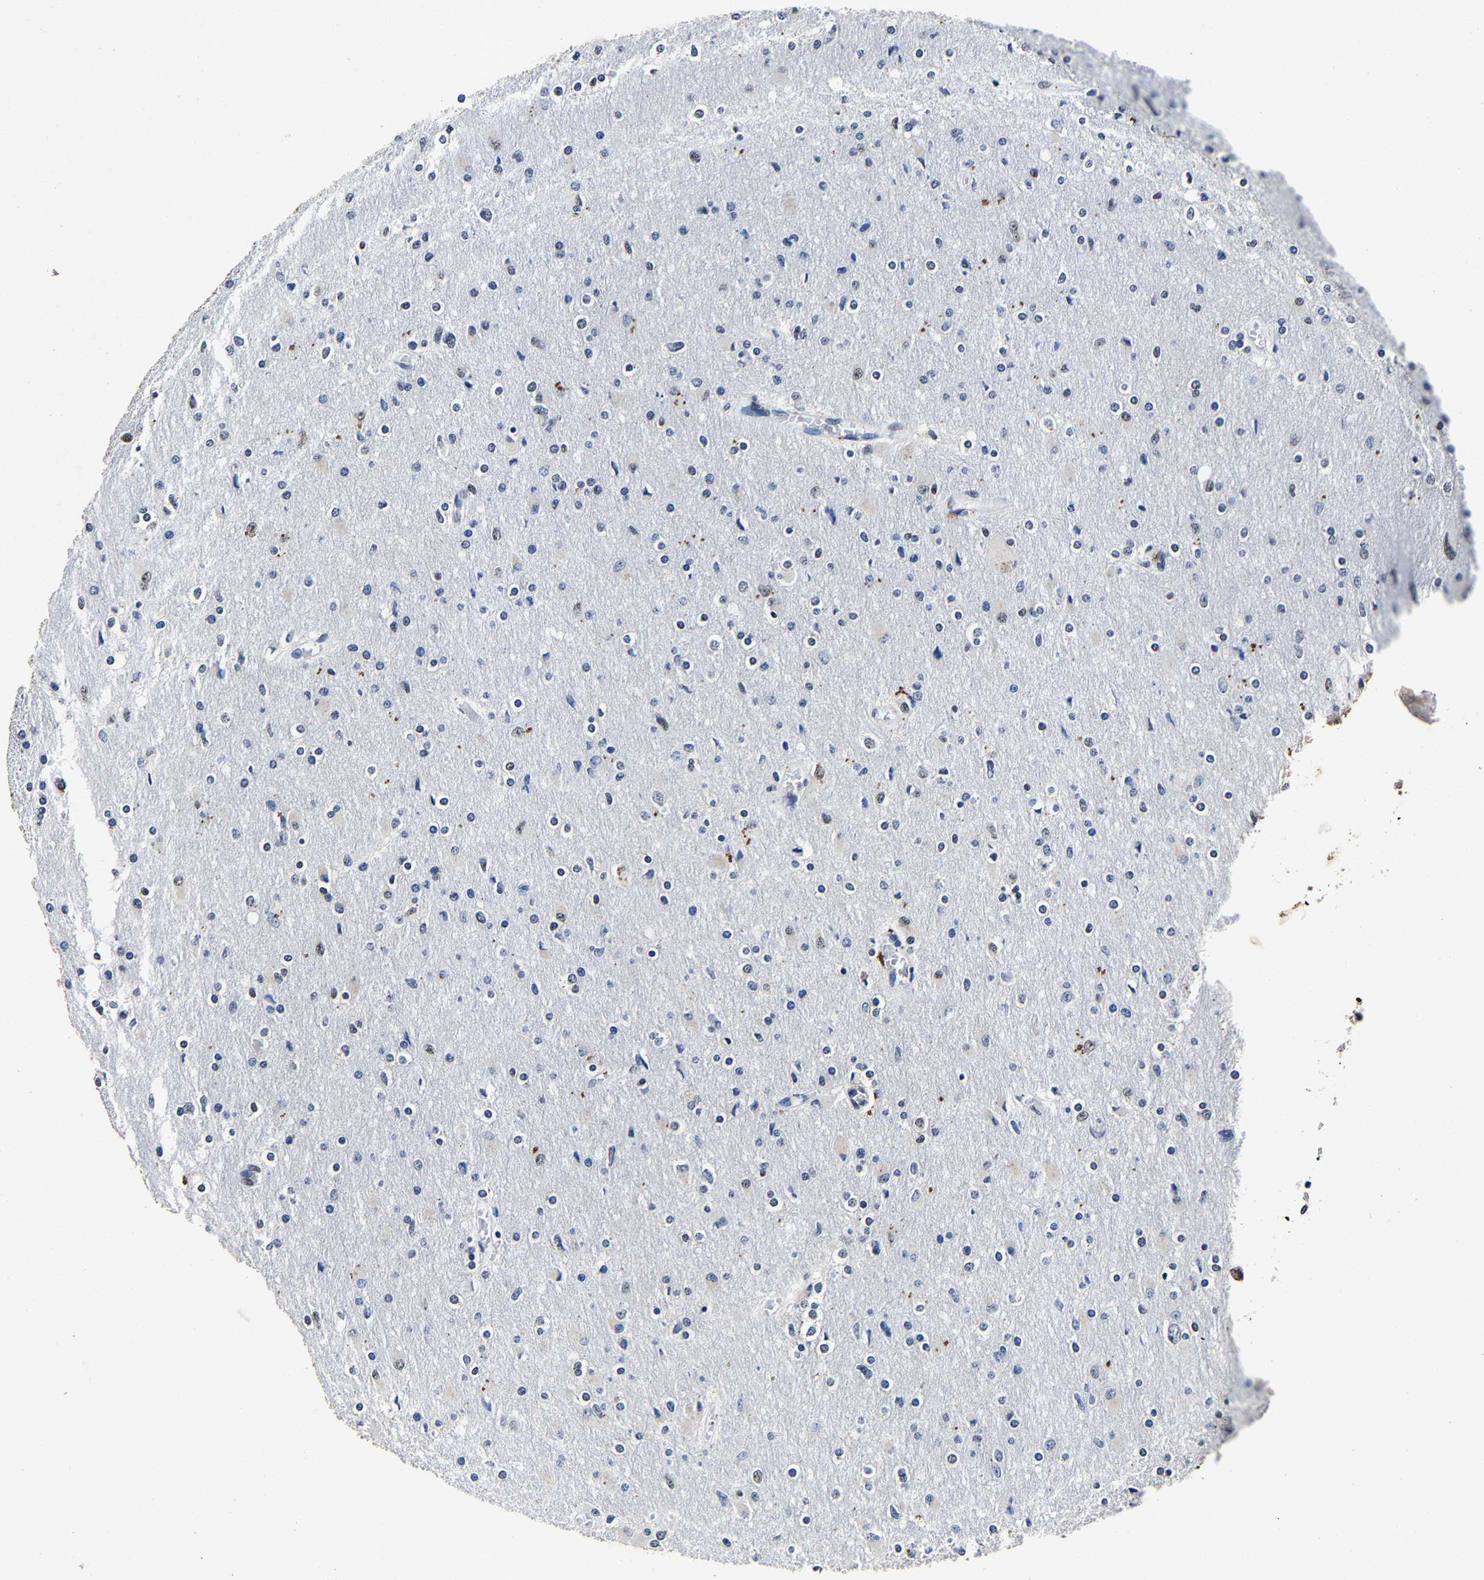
{"staining": {"intensity": "weak", "quantity": "<25%", "location": "nuclear"}, "tissue": "glioma", "cell_type": "Tumor cells", "image_type": "cancer", "snomed": [{"axis": "morphology", "description": "Glioma, malignant, High grade"}, {"axis": "topography", "description": "Cerebral cortex"}], "caption": "Micrograph shows no protein expression in tumor cells of malignant glioma (high-grade) tissue.", "gene": "RBM45", "patient": {"sex": "female", "age": 36}}